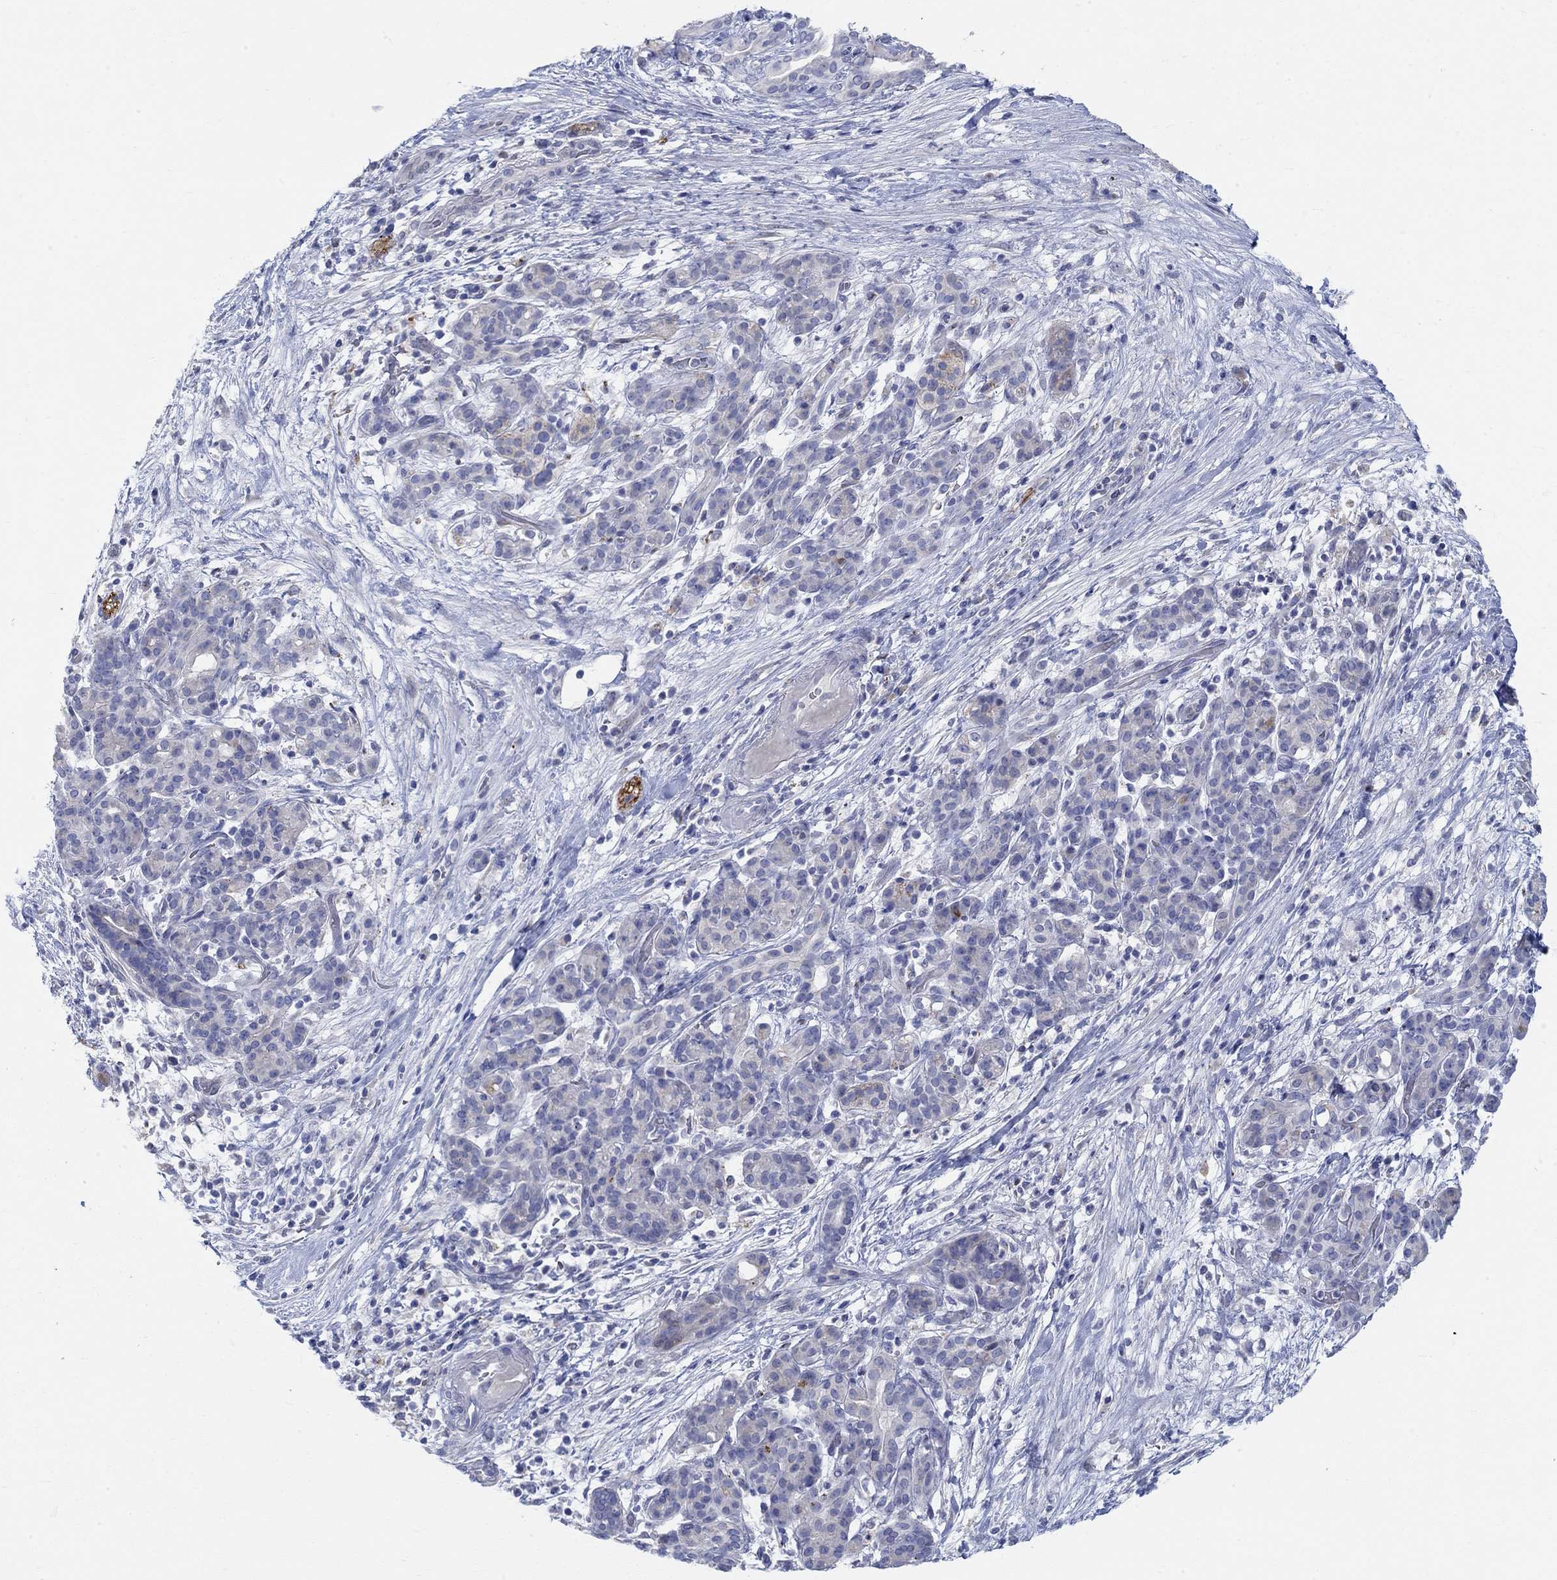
{"staining": {"intensity": "weak", "quantity": "<25%", "location": "cytoplasmic/membranous"}, "tissue": "pancreatic cancer", "cell_type": "Tumor cells", "image_type": "cancer", "snomed": [{"axis": "morphology", "description": "Adenocarcinoma, NOS"}, {"axis": "topography", "description": "Pancreas"}], "caption": "Pancreatic cancer (adenocarcinoma) was stained to show a protein in brown. There is no significant staining in tumor cells. (DAB IHC visualized using brightfield microscopy, high magnification).", "gene": "NAV3", "patient": {"sex": "male", "age": 44}}